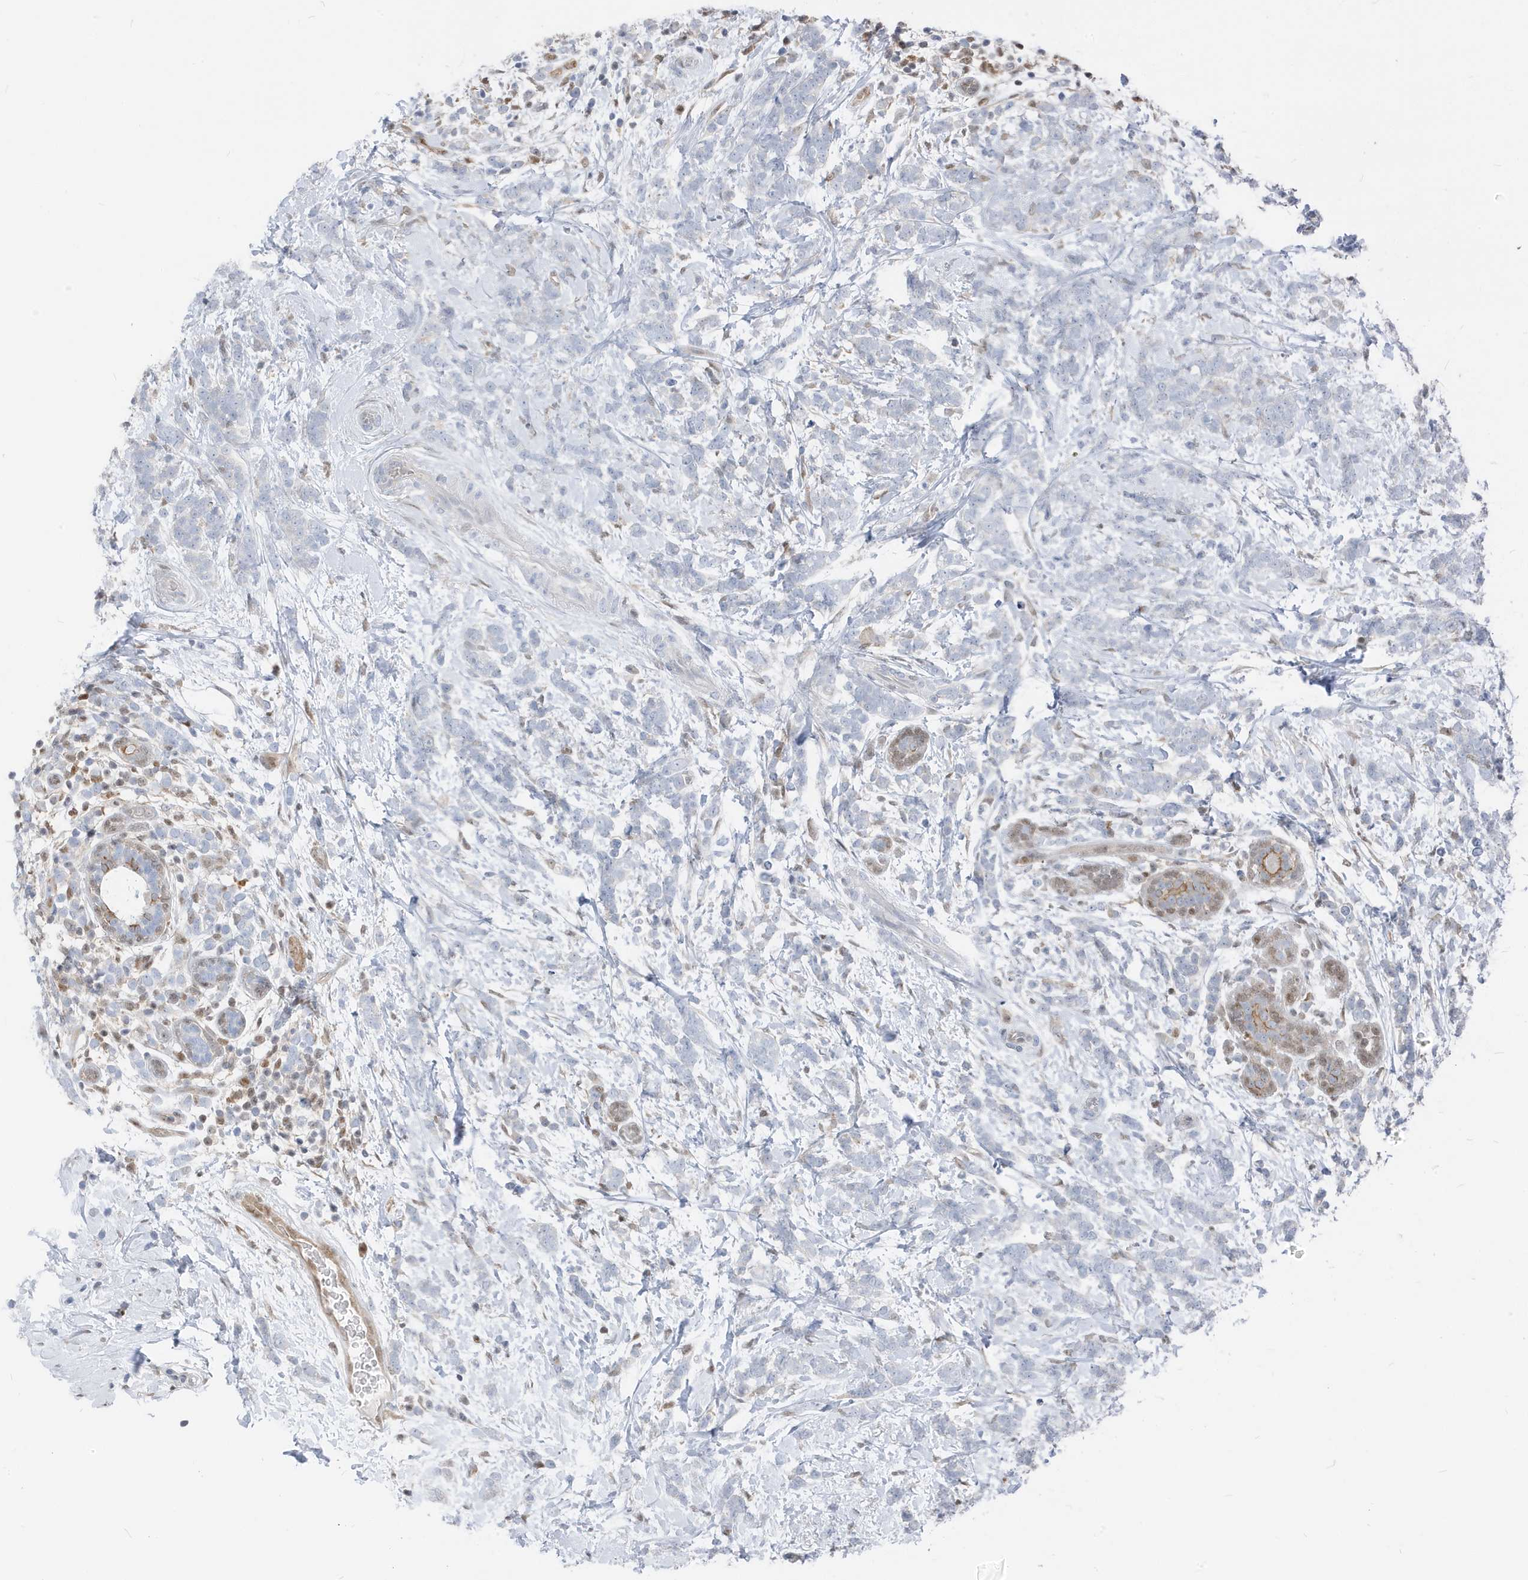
{"staining": {"intensity": "negative", "quantity": "none", "location": "none"}, "tissue": "breast cancer", "cell_type": "Tumor cells", "image_type": "cancer", "snomed": [{"axis": "morphology", "description": "Lobular carcinoma"}, {"axis": "topography", "description": "Breast"}], "caption": "Immunohistochemistry (IHC) of human breast lobular carcinoma exhibits no positivity in tumor cells.", "gene": "NCOA7", "patient": {"sex": "female", "age": 58}}